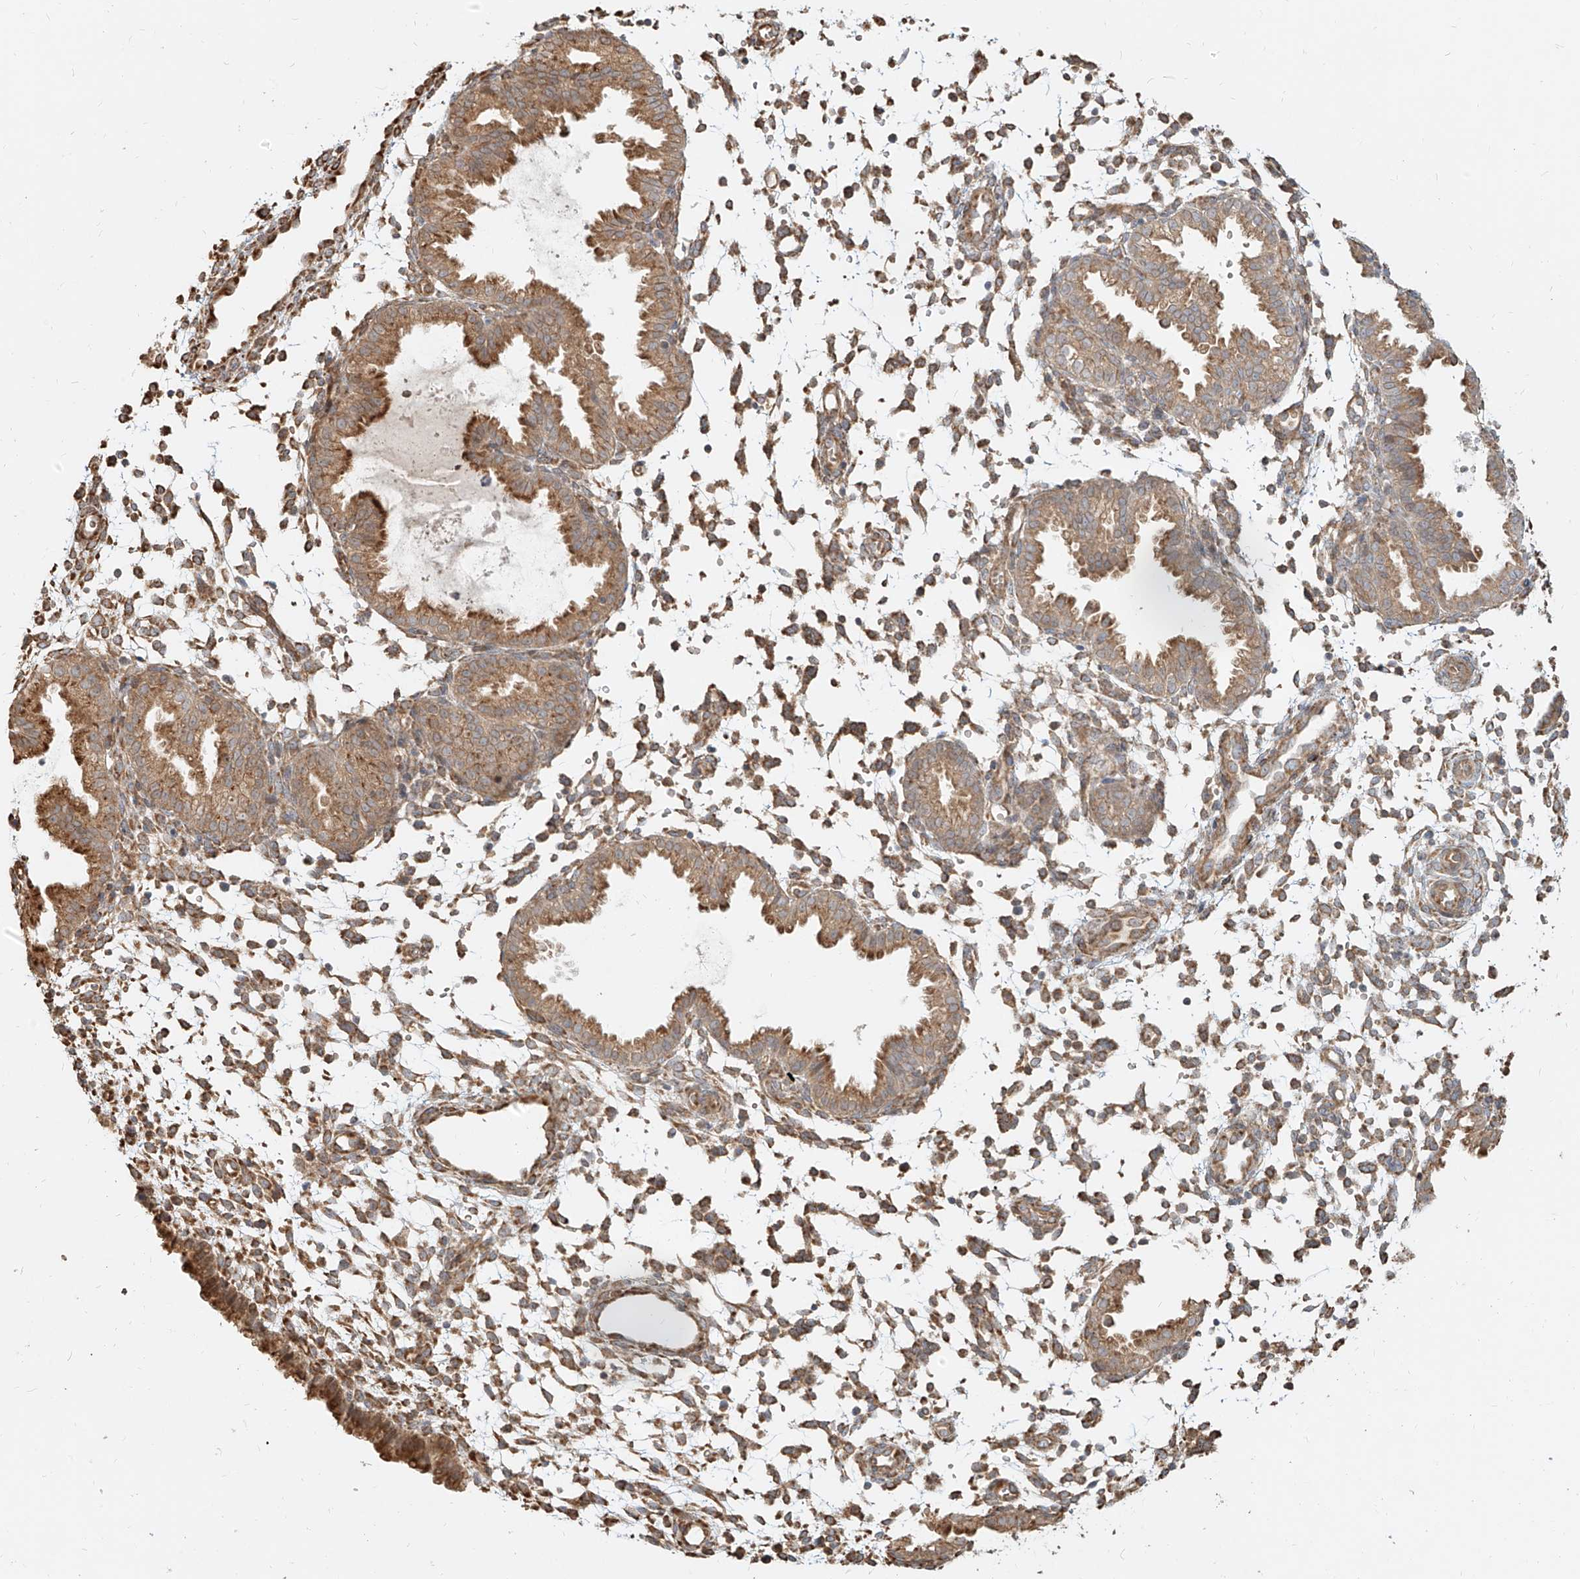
{"staining": {"intensity": "moderate", "quantity": "25%-75%", "location": "cytoplasmic/membranous"}, "tissue": "endometrium", "cell_type": "Cells in endometrial stroma", "image_type": "normal", "snomed": [{"axis": "morphology", "description": "Normal tissue, NOS"}, {"axis": "topography", "description": "Endometrium"}], "caption": "Immunohistochemical staining of unremarkable human endometrium displays medium levels of moderate cytoplasmic/membranous staining in approximately 25%-75% of cells in endometrial stroma. Using DAB (brown) and hematoxylin (blue) stains, captured at high magnification using brightfield microscopy.", "gene": "UBE2K", "patient": {"sex": "female", "age": 33}}